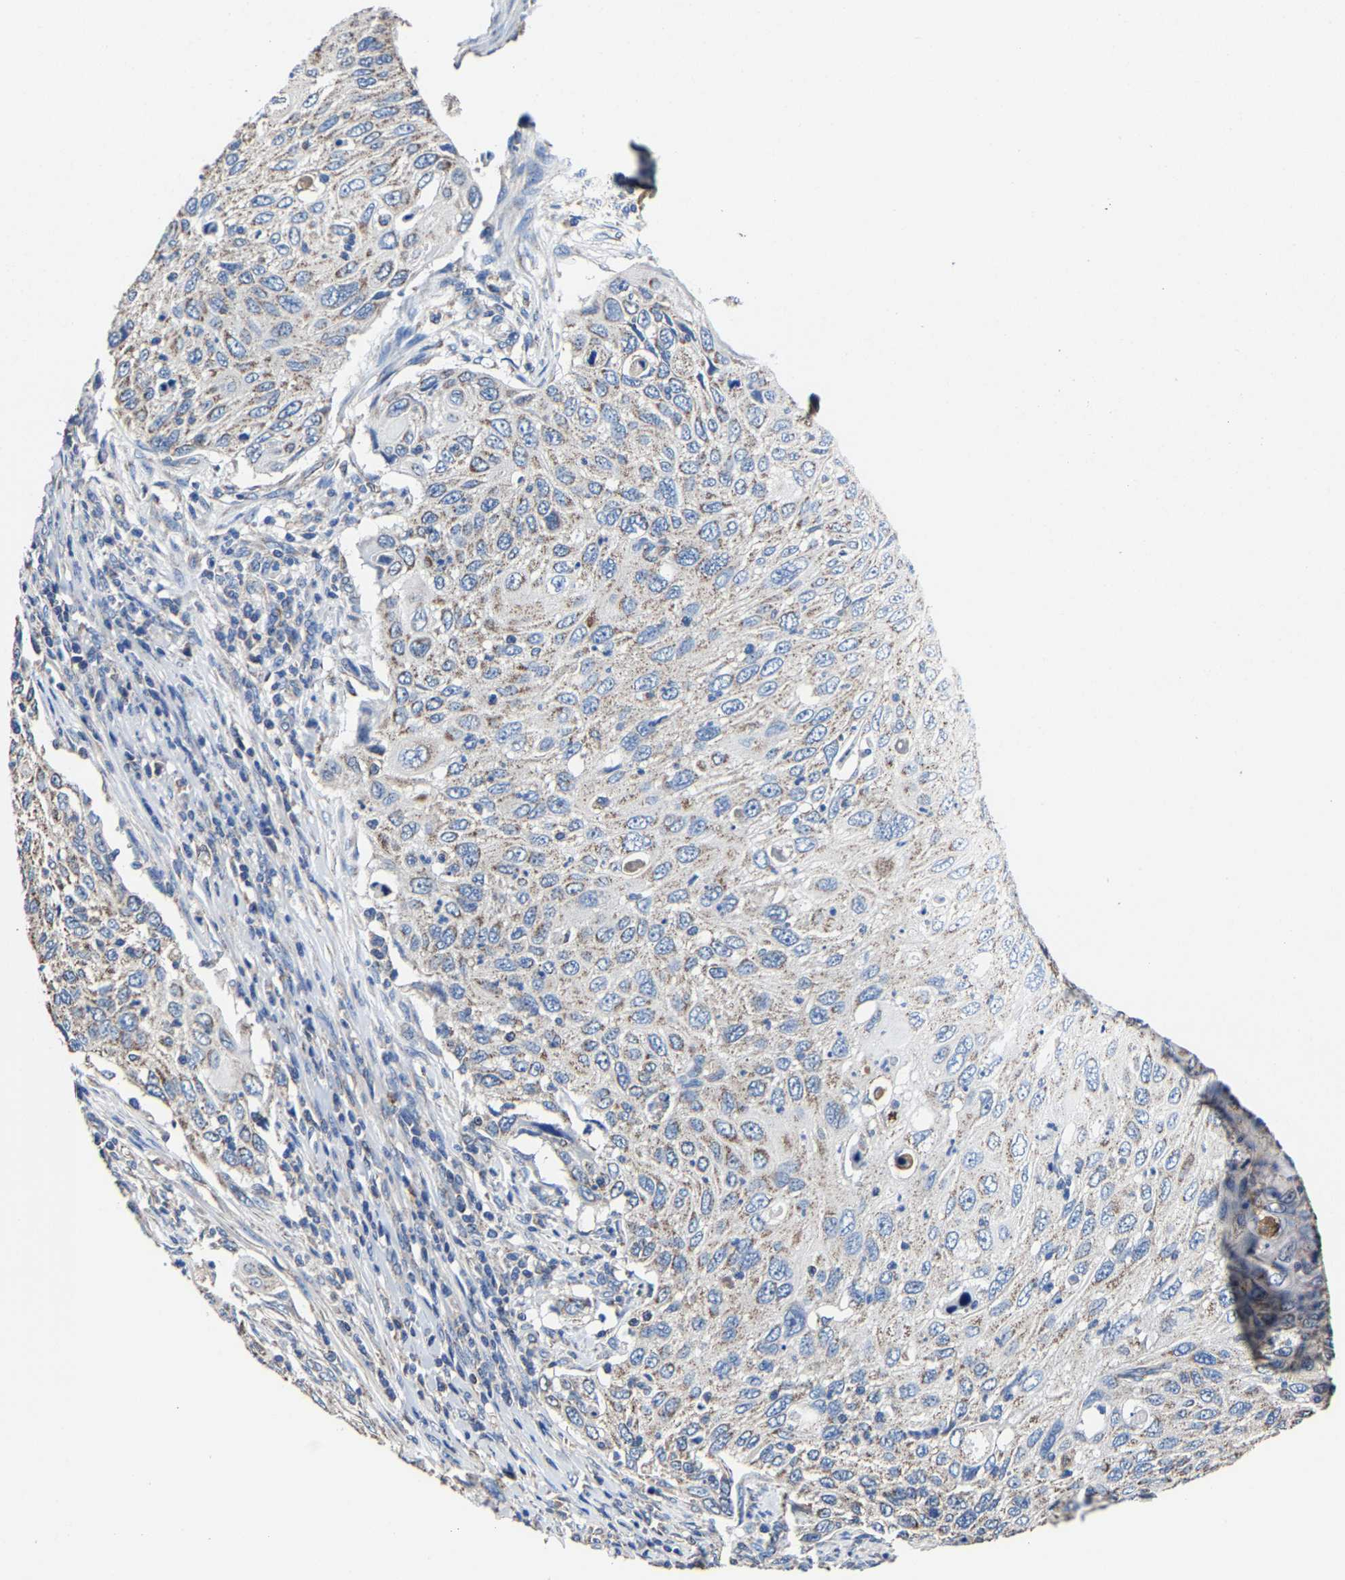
{"staining": {"intensity": "moderate", "quantity": "25%-75%", "location": "cytoplasmic/membranous"}, "tissue": "cervical cancer", "cell_type": "Tumor cells", "image_type": "cancer", "snomed": [{"axis": "morphology", "description": "Squamous cell carcinoma, NOS"}, {"axis": "topography", "description": "Cervix"}], "caption": "Cervical cancer stained for a protein displays moderate cytoplasmic/membranous positivity in tumor cells. Using DAB (brown) and hematoxylin (blue) stains, captured at high magnification using brightfield microscopy.", "gene": "ZCCHC7", "patient": {"sex": "female", "age": 70}}